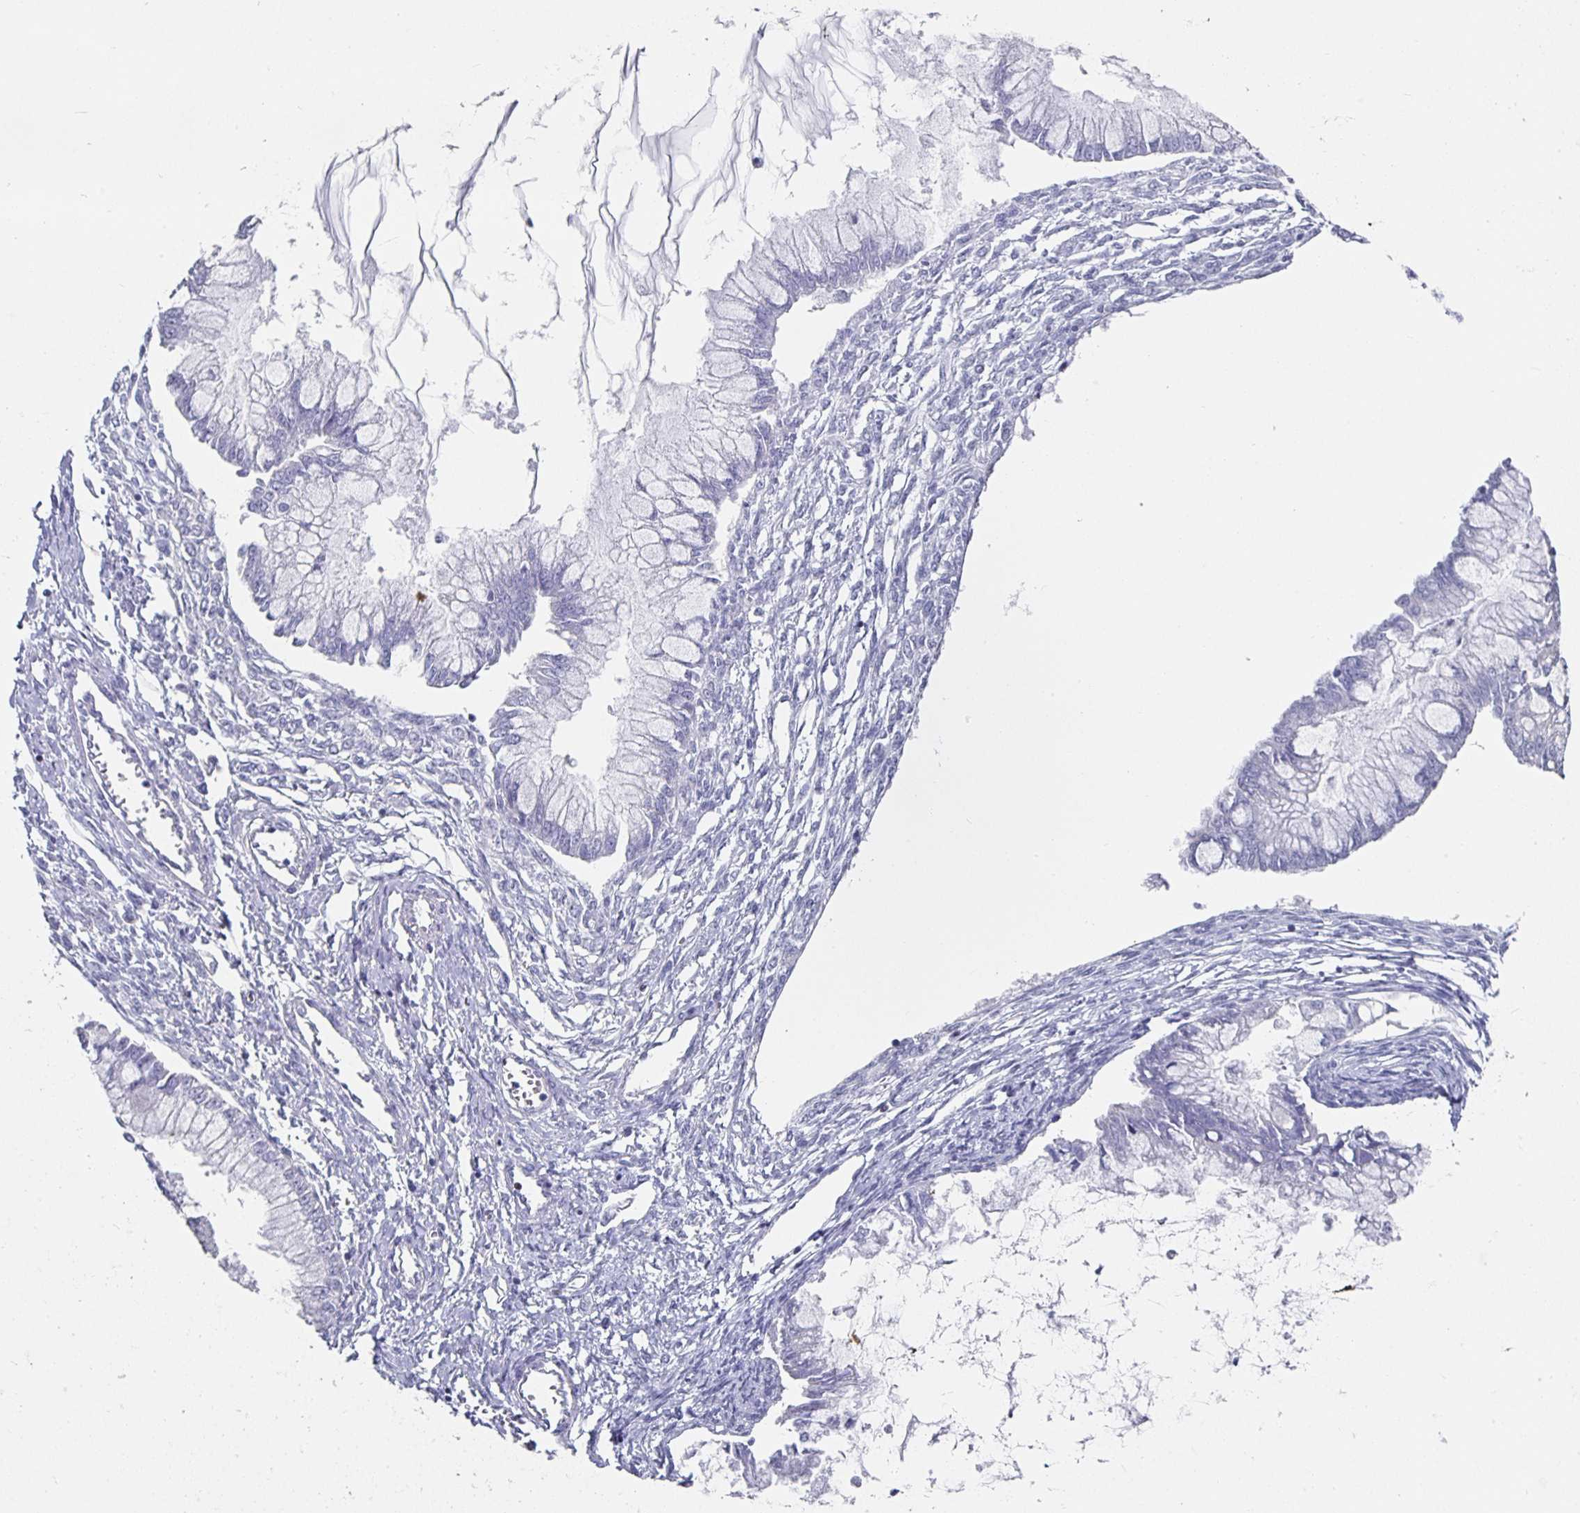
{"staining": {"intensity": "negative", "quantity": "none", "location": "none"}, "tissue": "ovarian cancer", "cell_type": "Tumor cells", "image_type": "cancer", "snomed": [{"axis": "morphology", "description": "Cystadenocarcinoma, mucinous, NOS"}, {"axis": "topography", "description": "Ovary"}], "caption": "This photomicrograph is of ovarian mucinous cystadenocarcinoma stained with IHC to label a protein in brown with the nuclei are counter-stained blue. There is no expression in tumor cells. (Brightfield microscopy of DAB IHC at high magnification).", "gene": "RUNX2", "patient": {"sex": "female", "age": 34}}